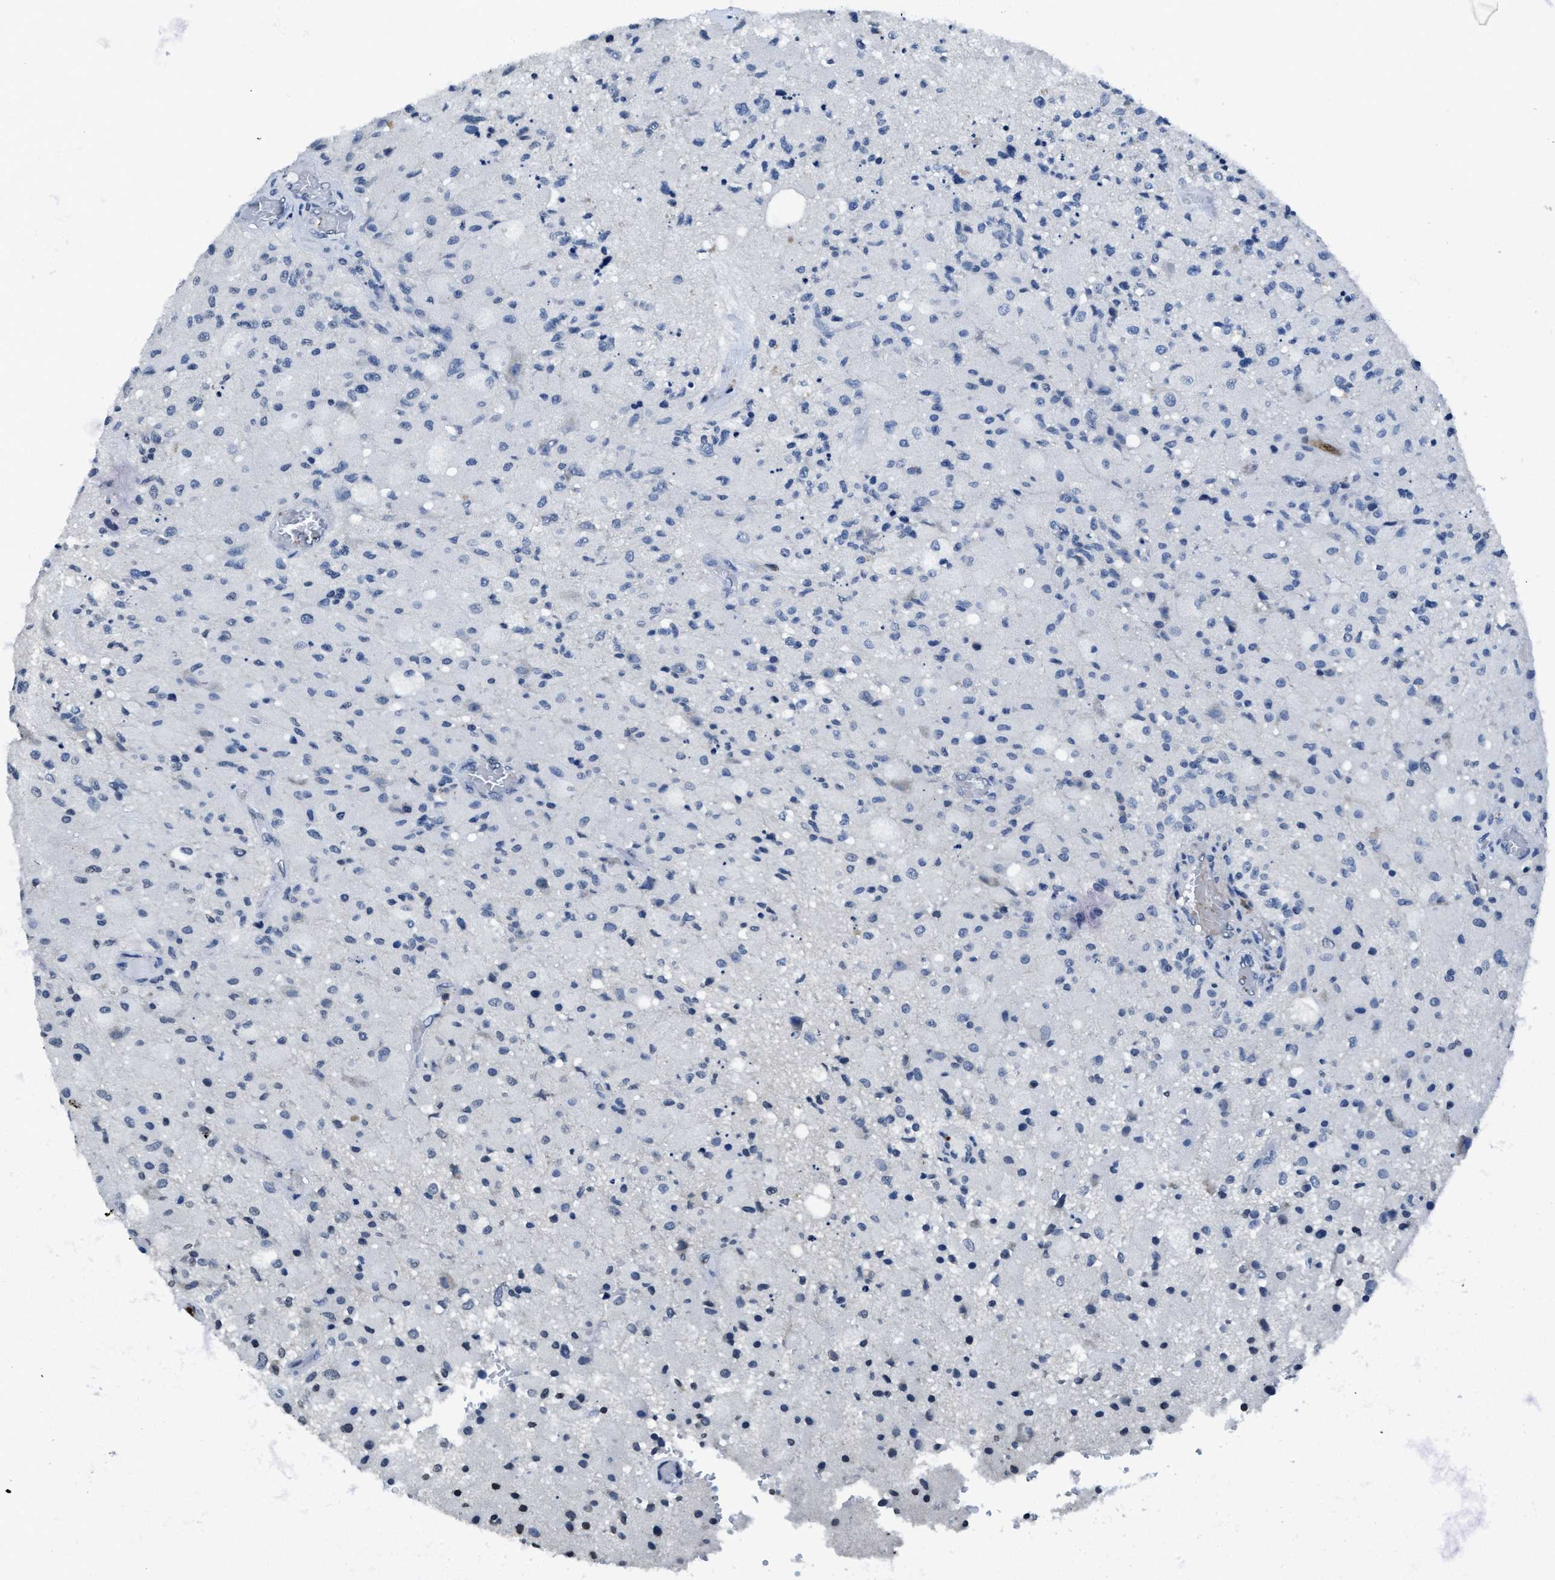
{"staining": {"intensity": "negative", "quantity": "none", "location": "none"}, "tissue": "glioma", "cell_type": "Tumor cells", "image_type": "cancer", "snomed": [{"axis": "morphology", "description": "Normal tissue, NOS"}, {"axis": "morphology", "description": "Glioma, malignant, High grade"}, {"axis": "topography", "description": "Cerebral cortex"}], "caption": "A high-resolution histopathology image shows immunohistochemistry staining of malignant high-grade glioma, which demonstrates no significant staining in tumor cells.", "gene": "ITGA2B", "patient": {"sex": "male", "age": 77}}